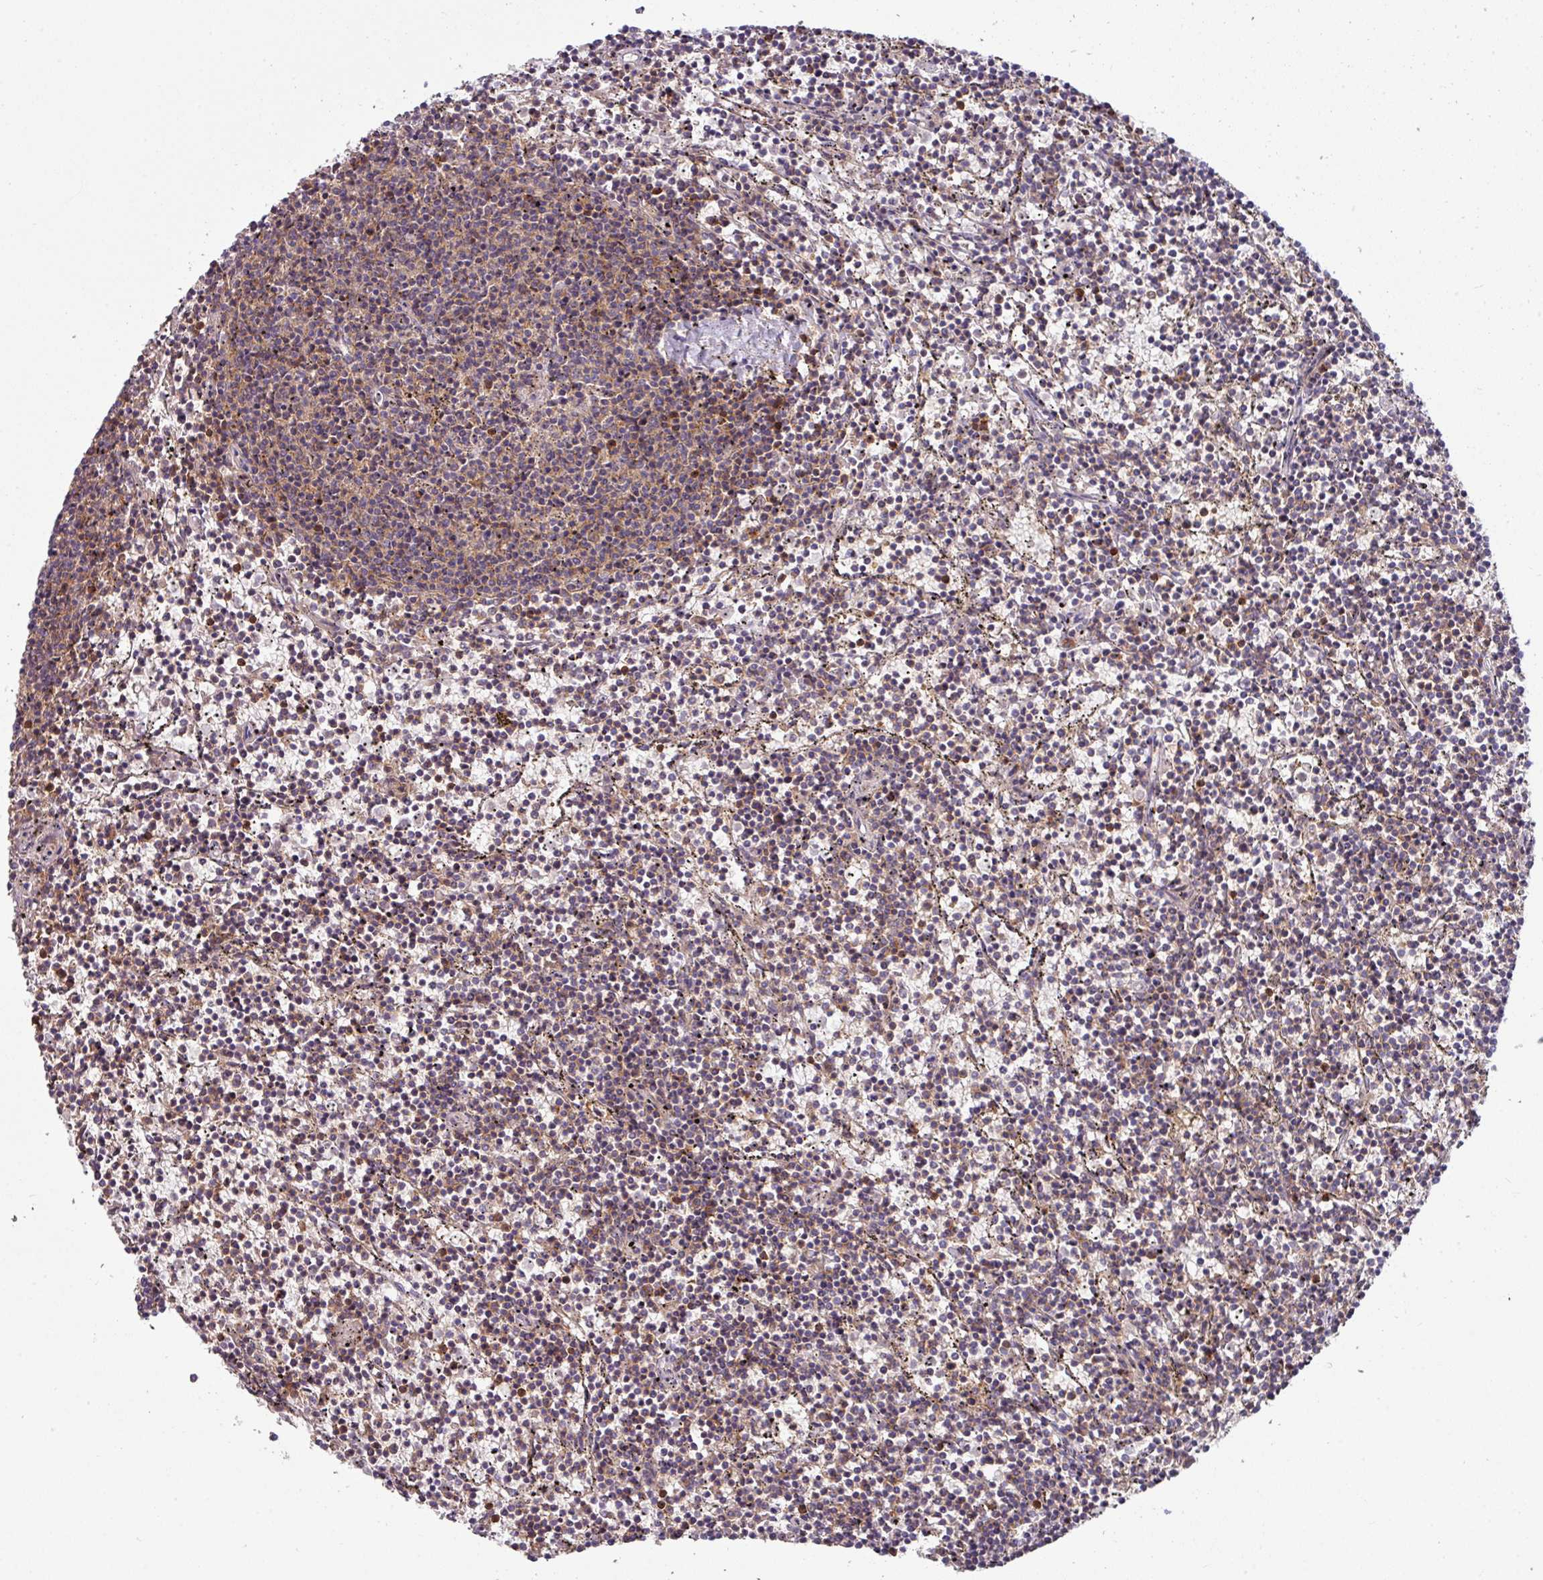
{"staining": {"intensity": "weak", "quantity": "25%-75%", "location": "cytoplasmic/membranous"}, "tissue": "lymphoma", "cell_type": "Tumor cells", "image_type": "cancer", "snomed": [{"axis": "morphology", "description": "Malignant lymphoma, non-Hodgkin's type, Low grade"}, {"axis": "topography", "description": "Spleen"}], "caption": "Tumor cells reveal weak cytoplasmic/membranous expression in about 25%-75% of cells in malignant lymphoma, non-Hodgkin's type (low-grade).", "gene": "SLAMF6", "patient": {"sex": "female", "age": 50}}